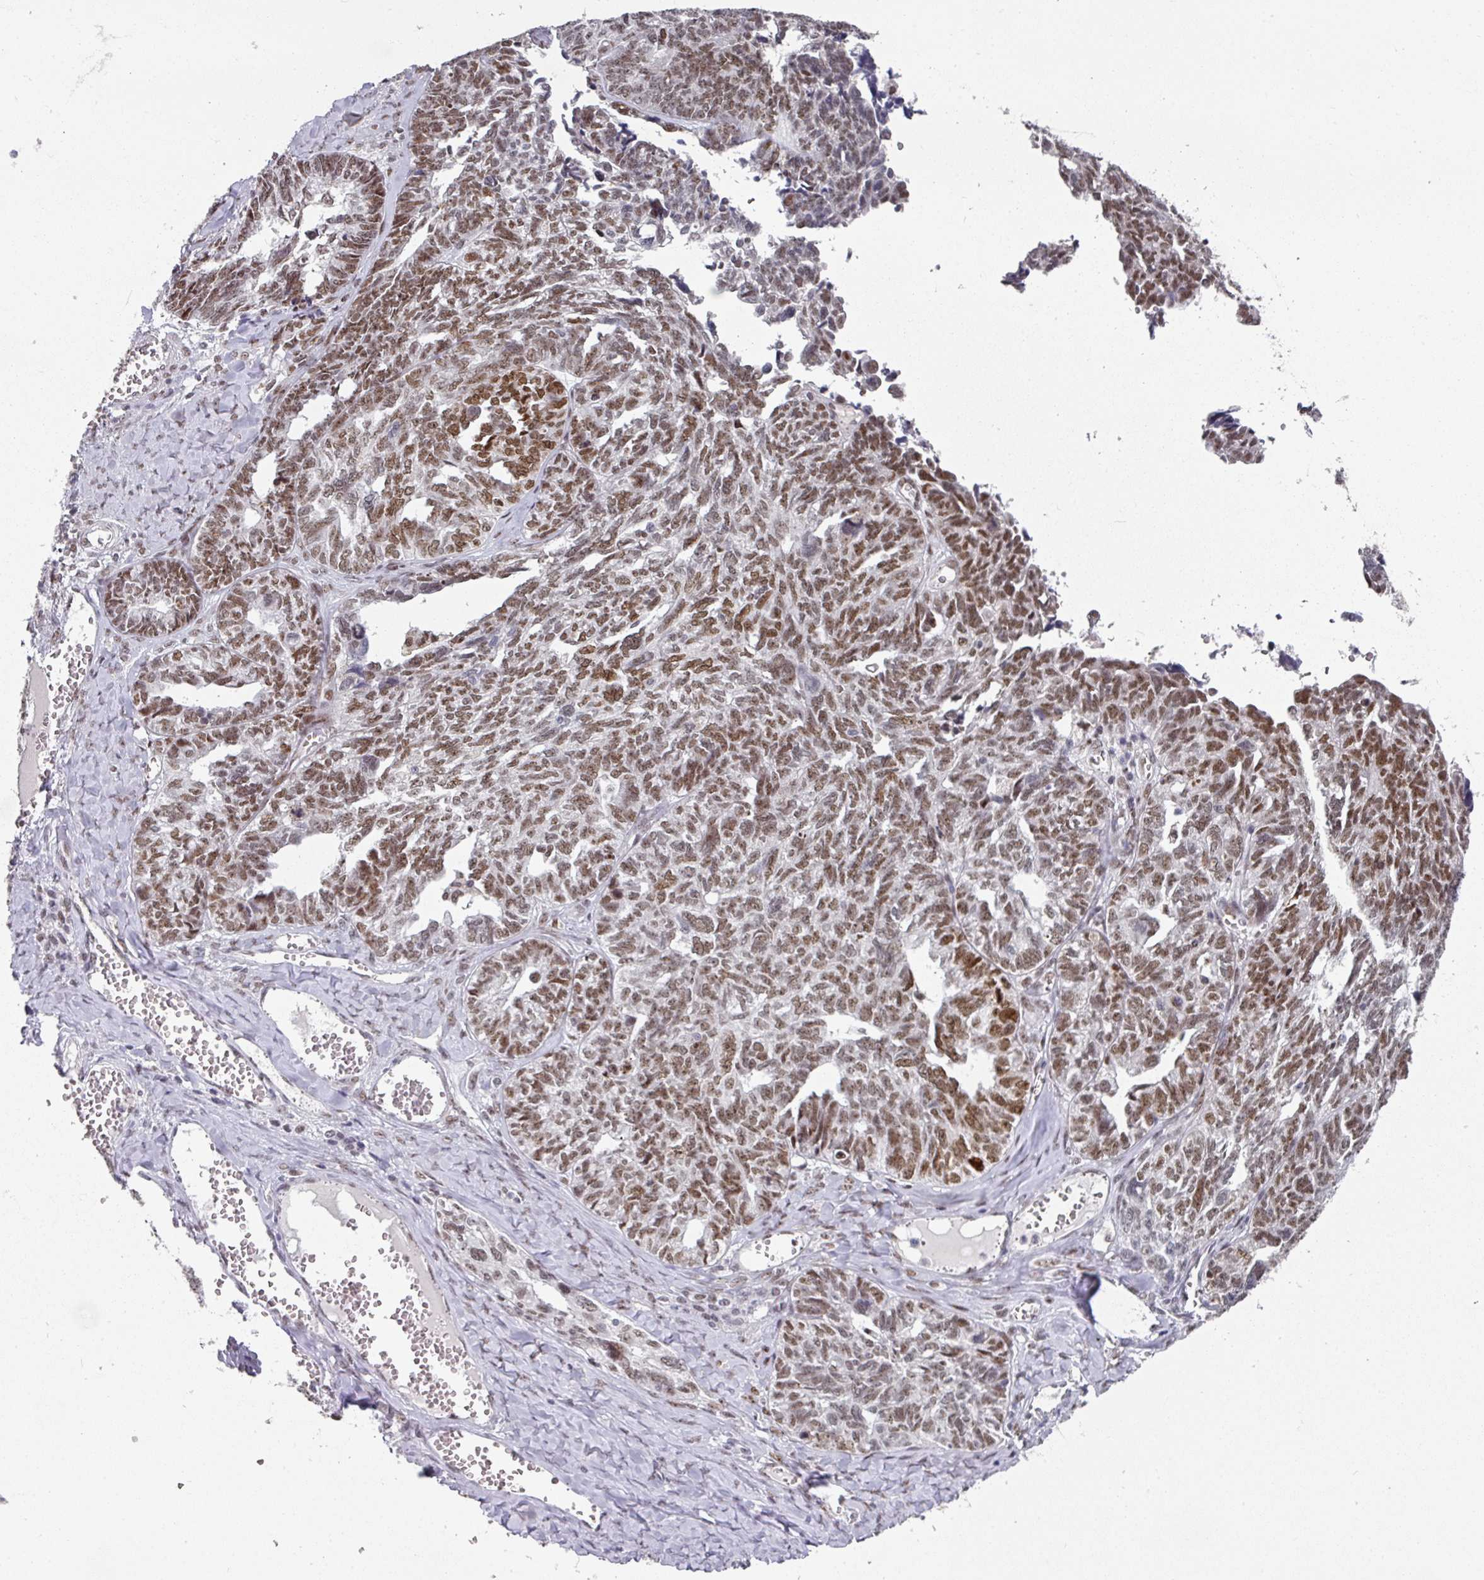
{"staining": {"intensity": "moderate", "quantity": "25%-75%", "location": "nuclear"}, "tissue": "ovarian cancer", "cell_type": "Tumor cells", "image_type": "cancer", "snomed": [{"axis": "morphology", "description": "Cystadenocarcinoma, serous, NOS"}, {"axis": "topography", "description": "Ovary"}], "caption": "Ovarian cancer tissue exhibits moderate nuclear positivity in about 25%-75% of tumor cells The staining was performed using DAB to visualize the protein expression in brown, while the nuclei were stained in blue with hematoxylin (Magnification: 20x).", "gene": "RAD50", "patient": {"sex": "female", "age": 79}}